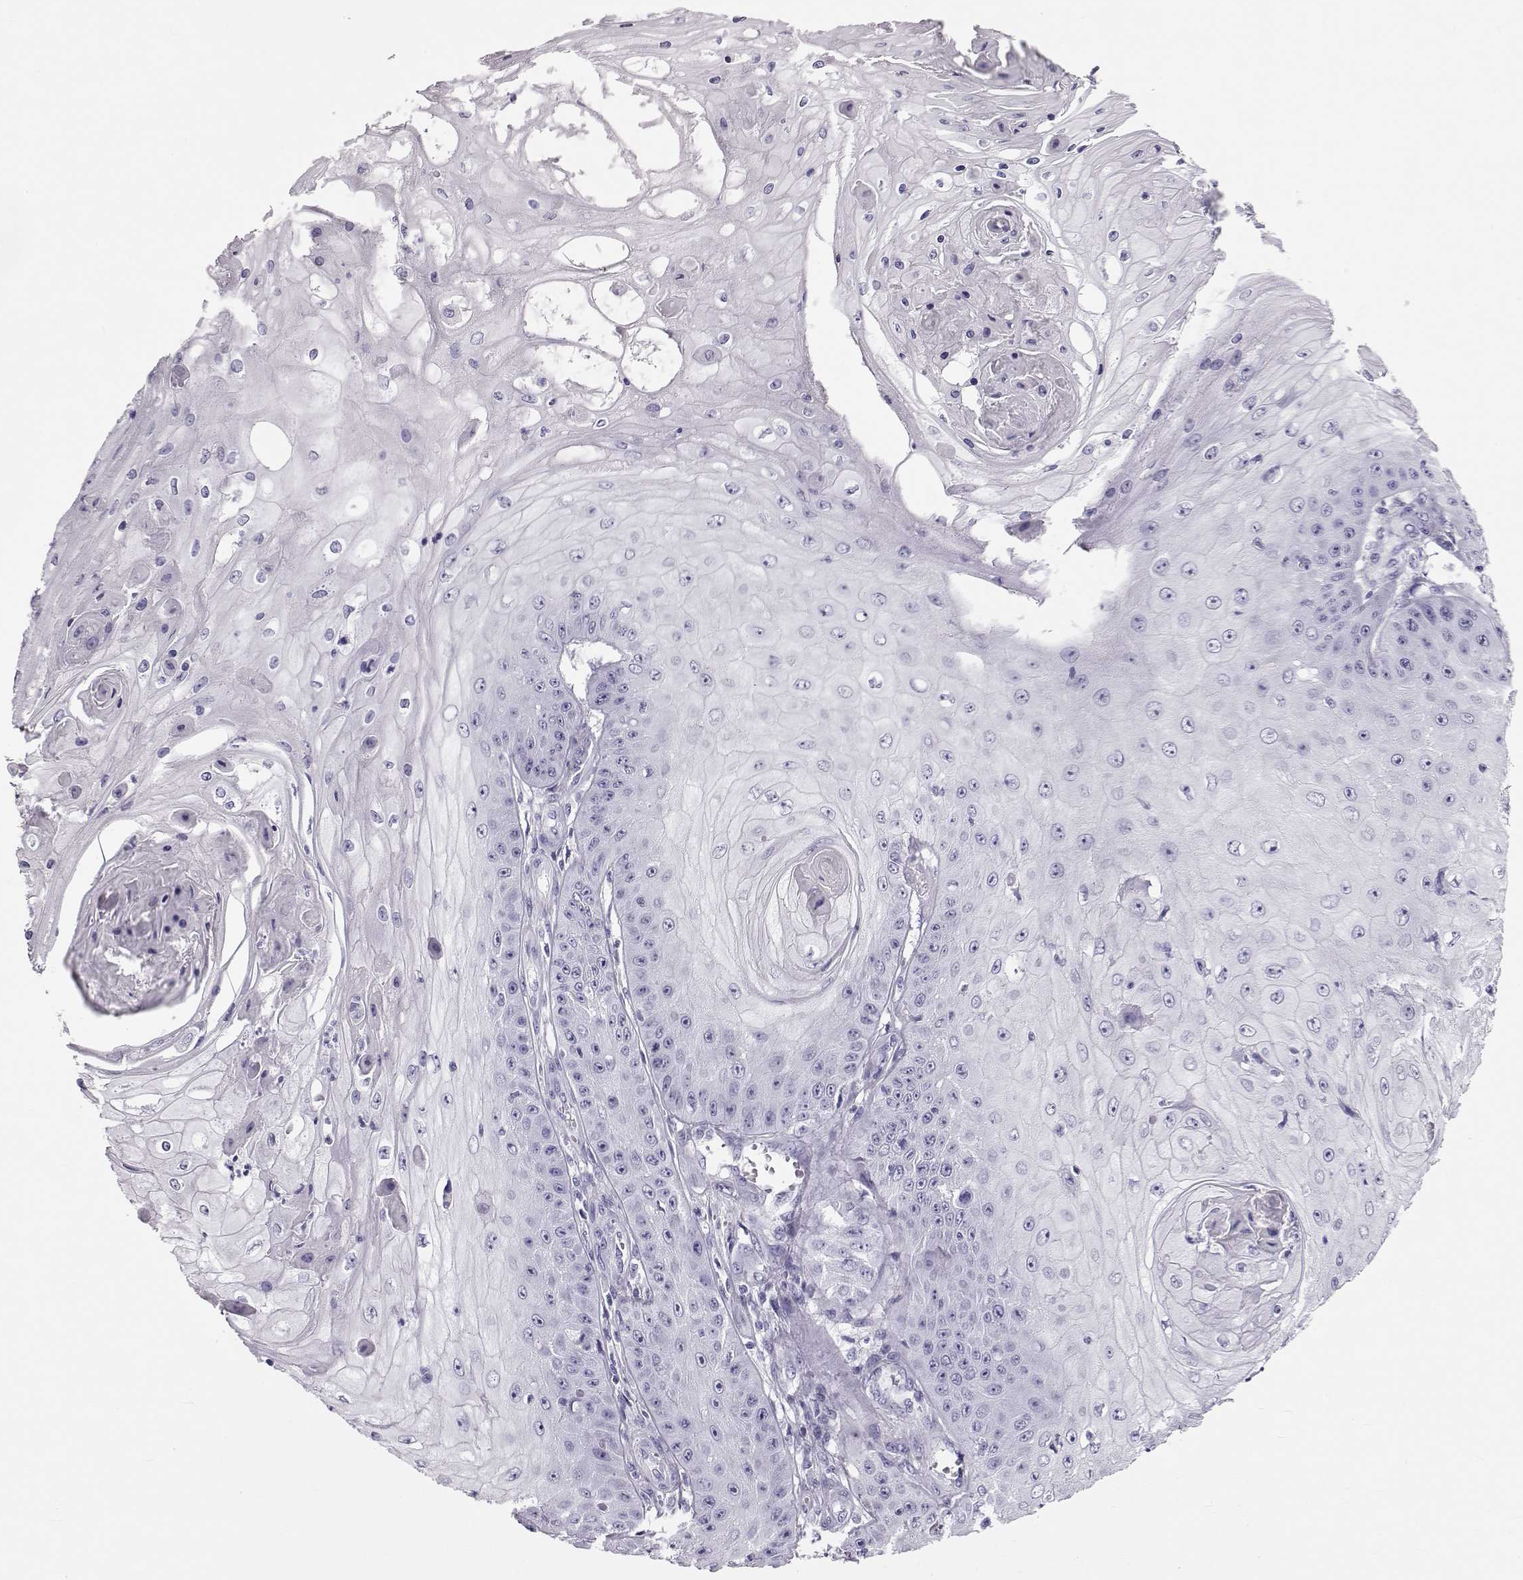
{"staining": {"intensity": "negative", "quantity": "none", "location": "none"}, "tissue": "skin cancer", "cell_type": "Tumor cells", "image_type": "cancer", "snomed": [{"axis": "morphology", "description": "Squamous cell carcinoma, NOS"}, {"axis": "topography", "description": "Skin"}], "caption": "Immunohistochemistry histopathology image of skin cancer (squamous cell carcinoma) stained for a protein (brown), which reveals no expression in tumor cells.", "gene": "RD3", "patient": {"sex": "male", "age": 70}}